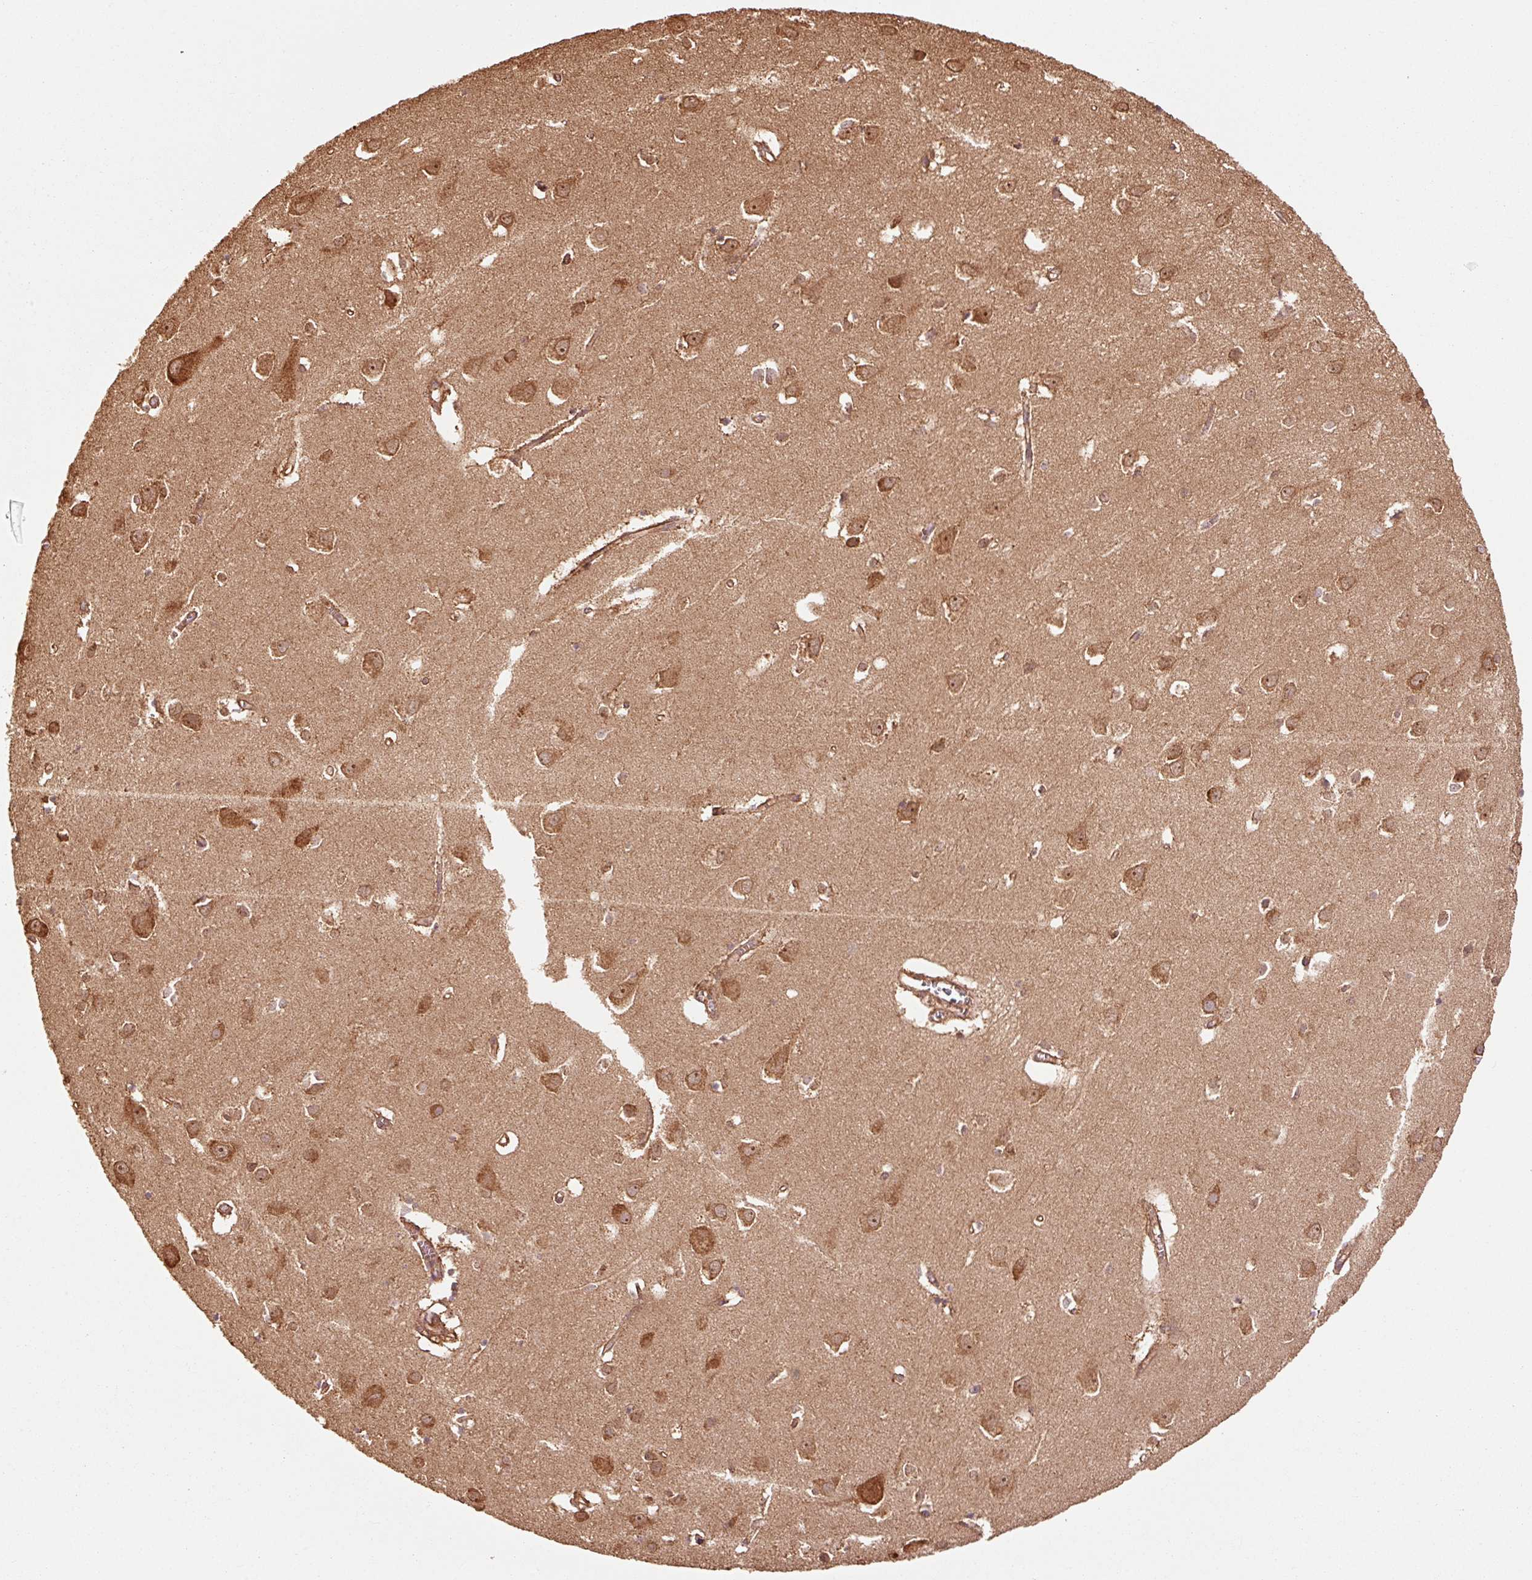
{"staining": {"intensity": "moderate", "quantity": ">75%", "location": "cytoplasmic/membranous"}, "tissue": "cerebral cortex", "cell_type": "Endothelial cells", "image_type": "normal", "snomed": [{"axis": "morphology", "description": "Normal tissue, NOS"}, {"axis": "topography", "description": "Cerebral cortex"}], "caption": "The histopathology image exhibits staining of benign cerebral cortex, revealing moderate cytoplasmic/membranous protein expression (brown color) within endothelial cells.", "gene": "MRPL16", "patient": {"sex": "male", "age": 70}}